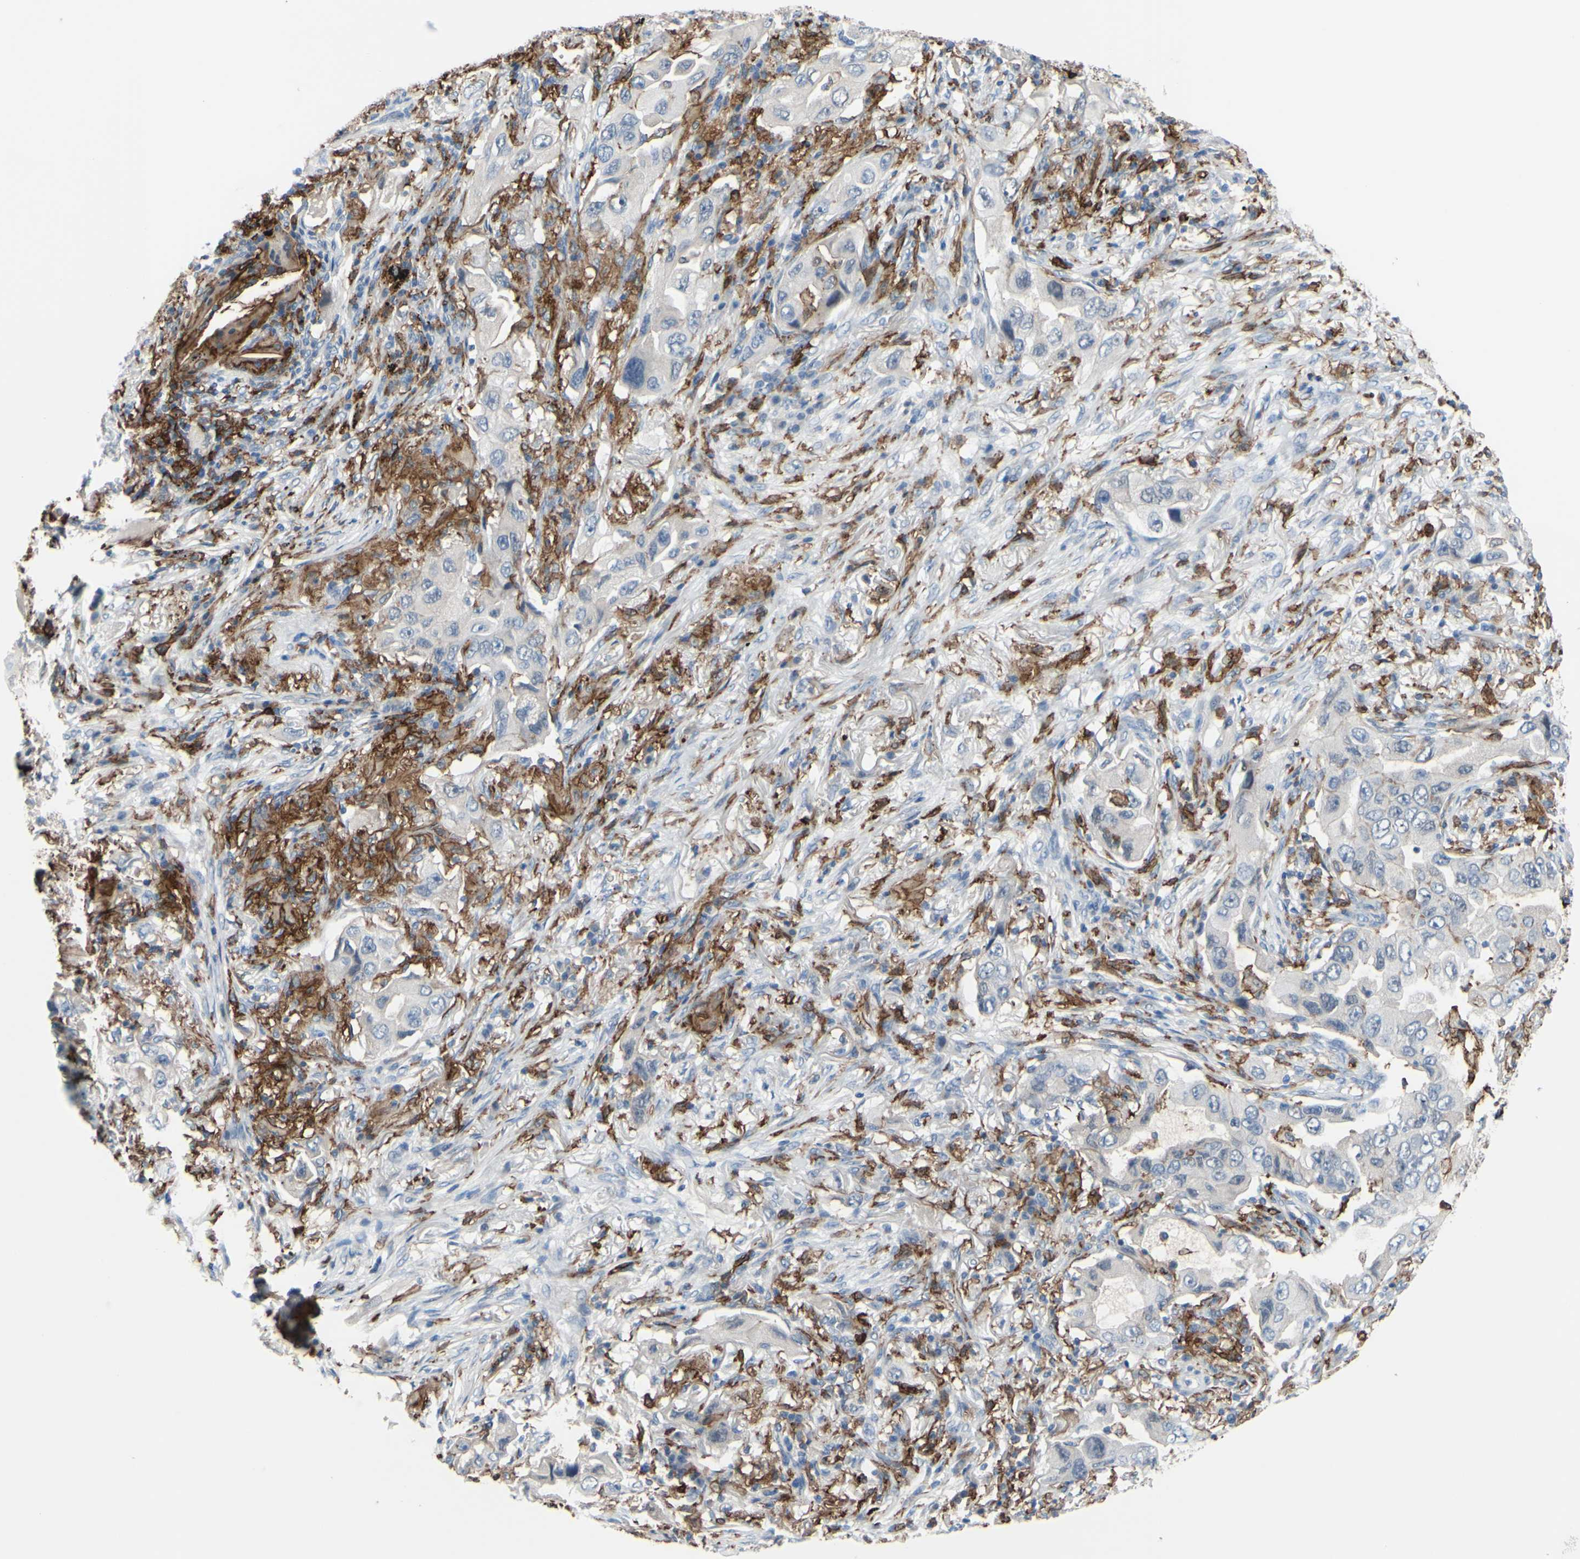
{"staining": {"intensity": "negative", "quantity": "none", "location": "none"}, "tissue": "lung cancer", "cell_type": "Tumor cells", "image_type": "cancer", "snomed": [{"axis": "morphology", "description": "Adenocarcinoma, NOS"}, {"axis": "topography", "description": "Lung"}], "caption": "Tumor cells are negative for protein expression in human lung cancer.", "gene": "FCGR2A", "patient": {"sex": "female", "age": 65}}